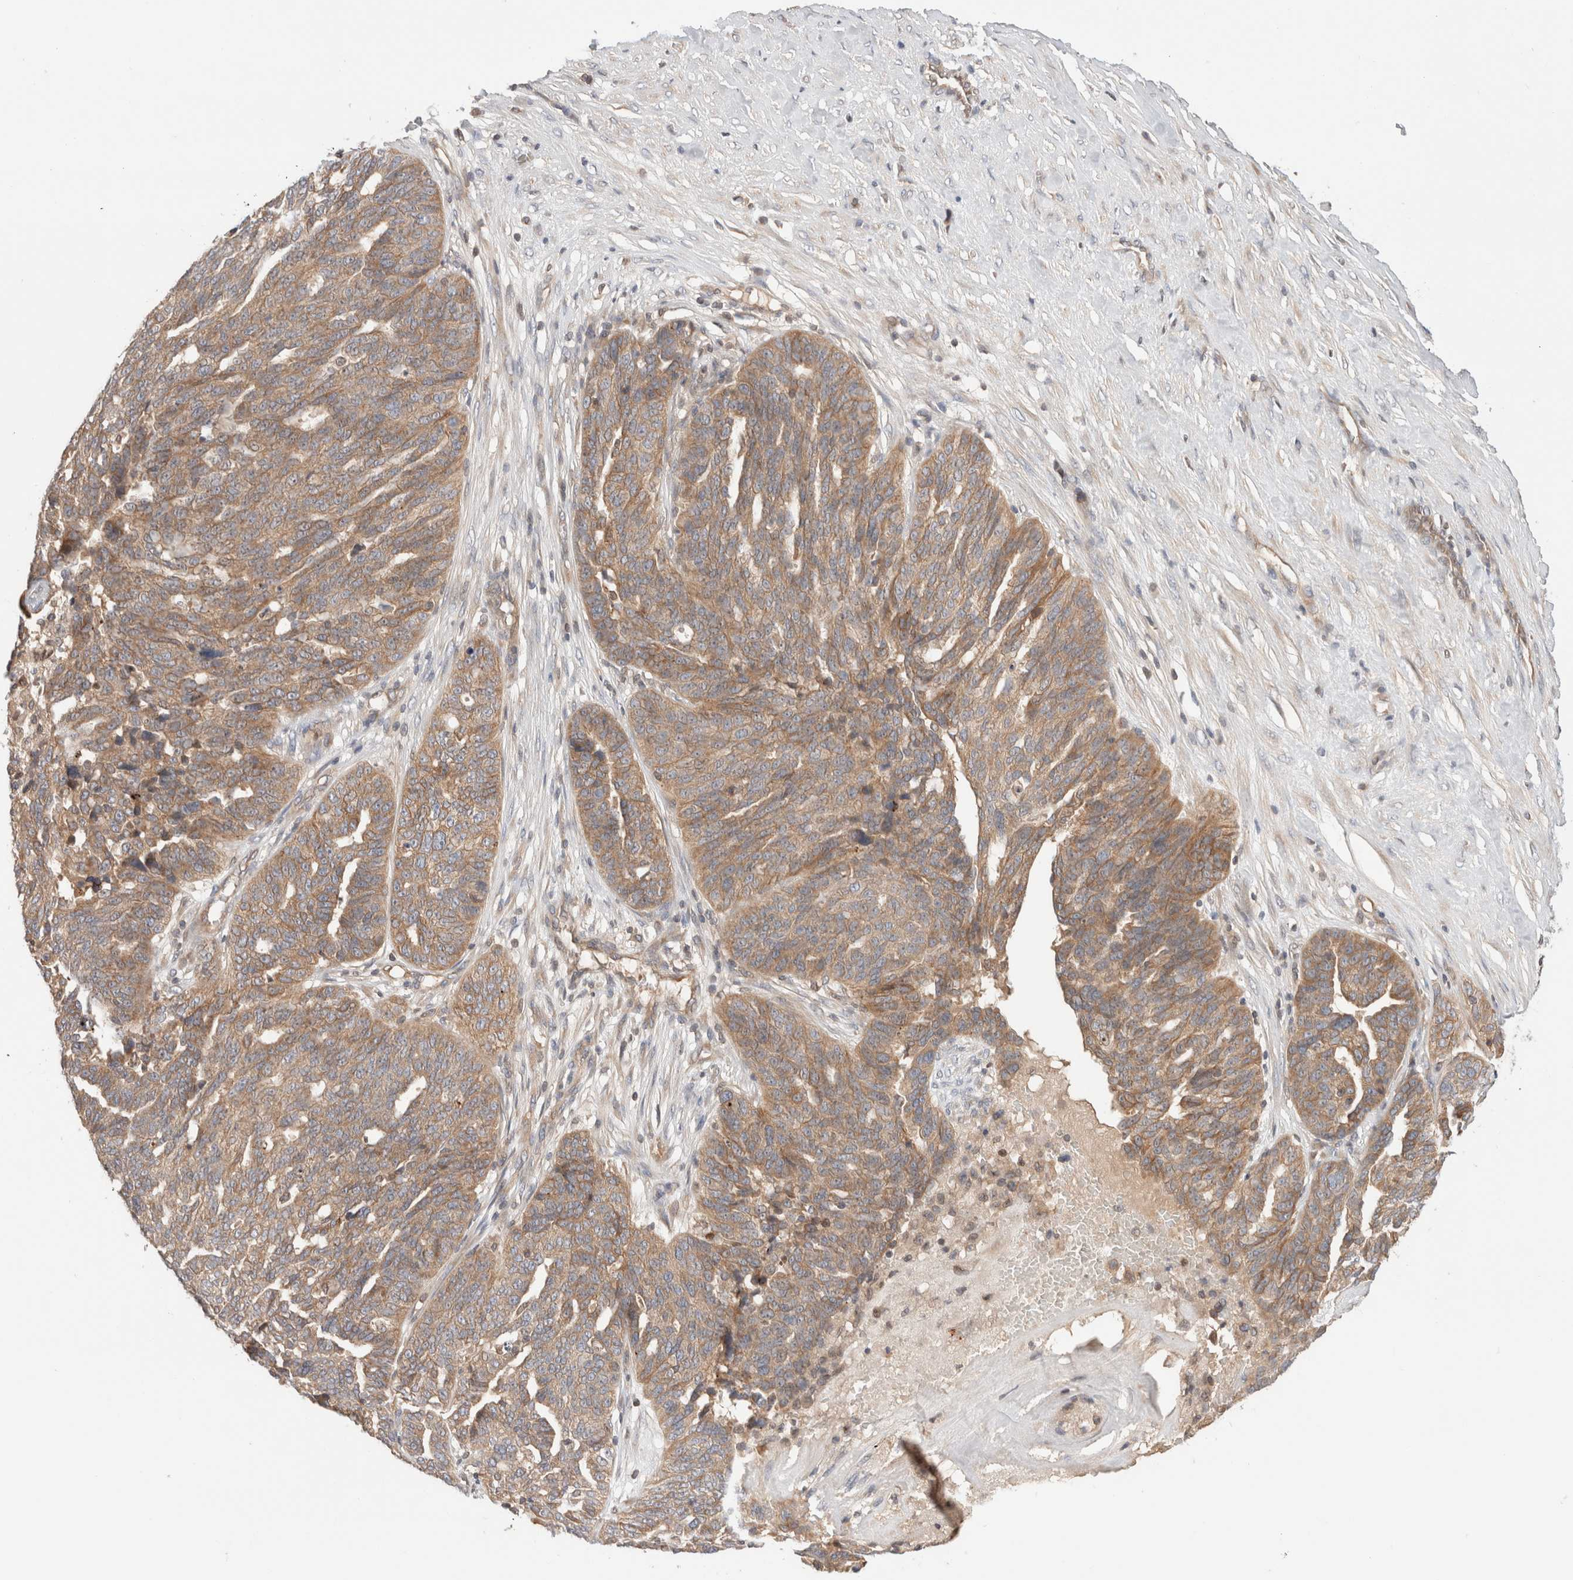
{"staining": {"intensity": "moderate", "quantity": ">75%", "location": "cytoplasmic/membranous"}, "tissue": "ovarian cancer", "cell_type": "Tumor cells", "image_type": "cancer", "snomed": [{"axis": "morphology", "description": "Cystadenocarcinoma, serous, NOS"}, {"axis": "topography", "description": "Ovary"}], "caption": "Immunohistochemistry (IHC) micrograph of human ovarian cancer stained for a protein (brown), which reveals medium levels of moderate cytoplasmic/membranous staining in approximately >75% of tumor cells.", "gene": "SIKE1", "patient": {"sex": "female", "age": 59}}